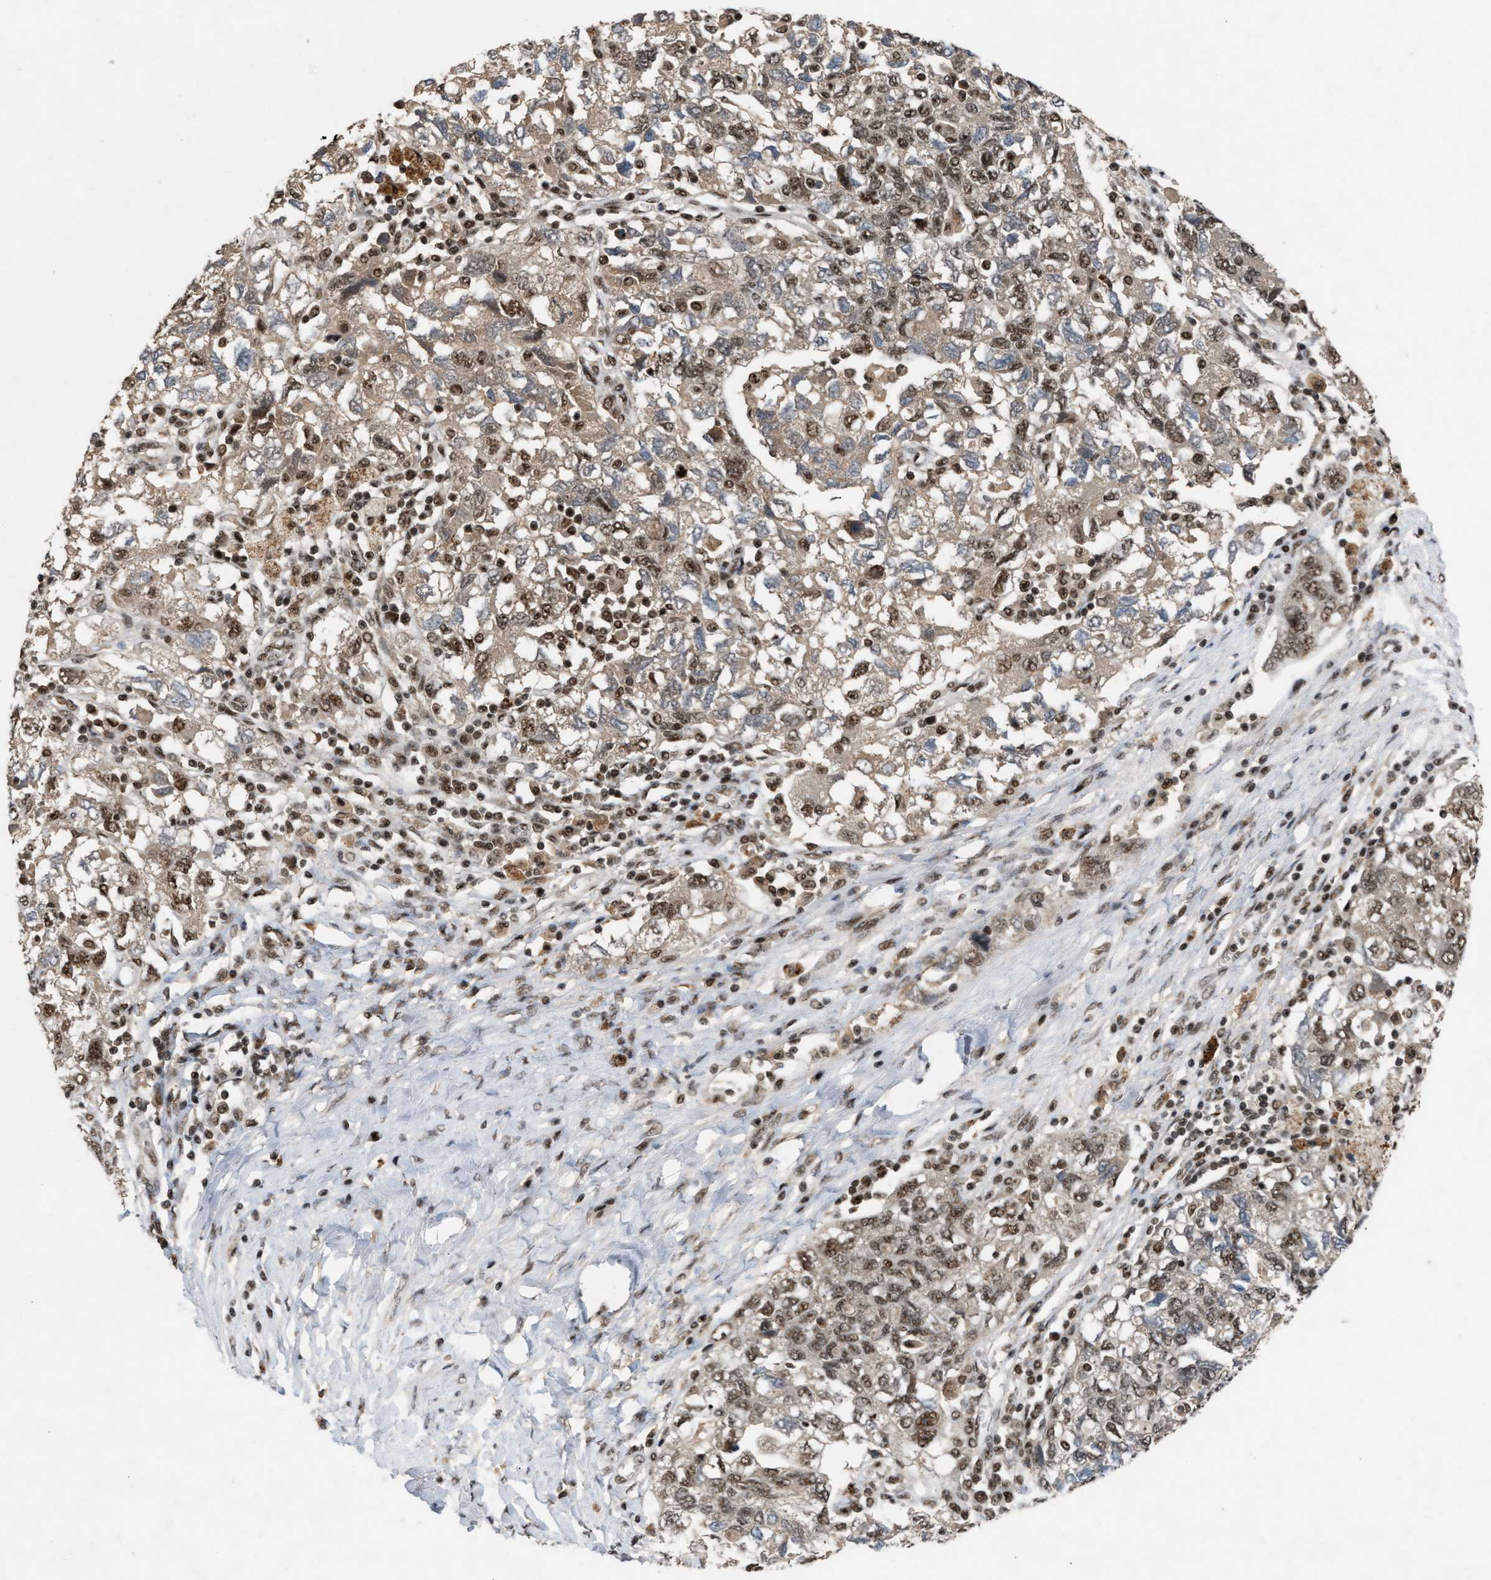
{"staining": {"intensity": "moderate", "quantity": ">75%", "location": "cytoplasmic/membranous,nuclear"}, "tissue": "ovarian cancer", "cell_type": "Tumor cells", "image_type": "cancer", "snomed": [{"axis": "morphology", "description": "Carcinoma, NOS"}, {"axis": "morphology", "description": "Cystadenocarcinoma, serous, NOS"}, {"axis": "topography", "description": "Ovary"}], "caption": "Immunohistochemistry (IHC) of human ovarian cancer (serous cystadenocarcinoma) exhibits medium levels of moderate cytoplasmic/membranous and nuclear staining in approximately >75% of tumor cells.", "gene": "PRPF4", "patient": {"sex": "female", "age": 69}}